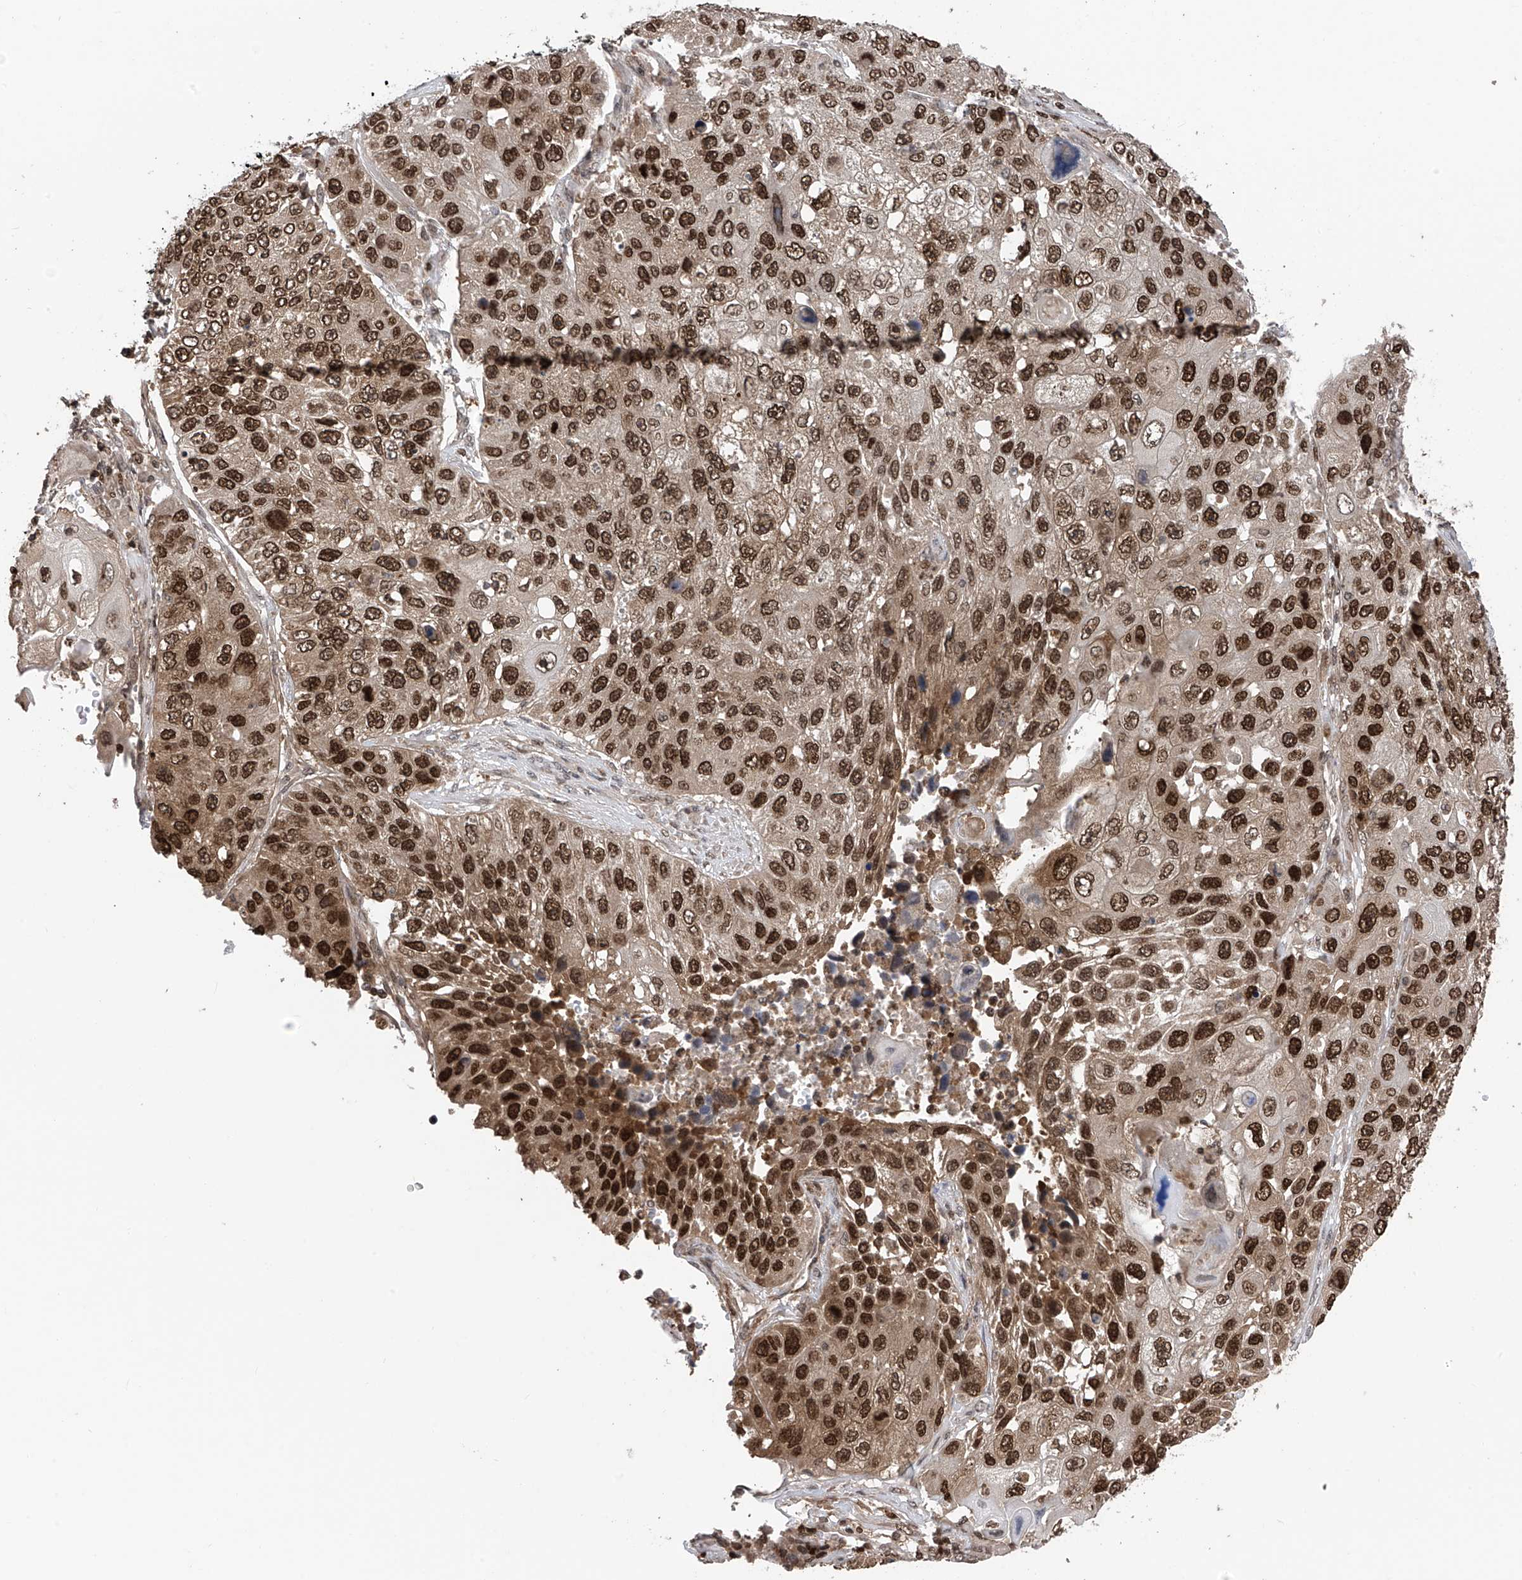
{"staining": {"intensity": "strong", "quantity": ">75%", "location": "cytoplasmic/membranous,nuclear"}, "tissue": "lung cancer", "cell_type": "Tumor cells", "image_type": "cancer", "snomed": [{"axis": "morphology", "description": "Squamous cell carcinoma, NOS"}, {"axis": "topography", "description": "Lung"}], "caption": "Tumor cells reveal high levels of strong cytoplasmic/membranous and nuclear staining in about >75% of cells in squamous cell carcinoma (lung). The staining was performed using DAB (3,3'-diaminobenzidine), with brown indicating positive protein expression. Nuclei are stained blue with hematoxylin.", "gene": "DNAJC9", "patient": {"sex": "male", "age": 61}}